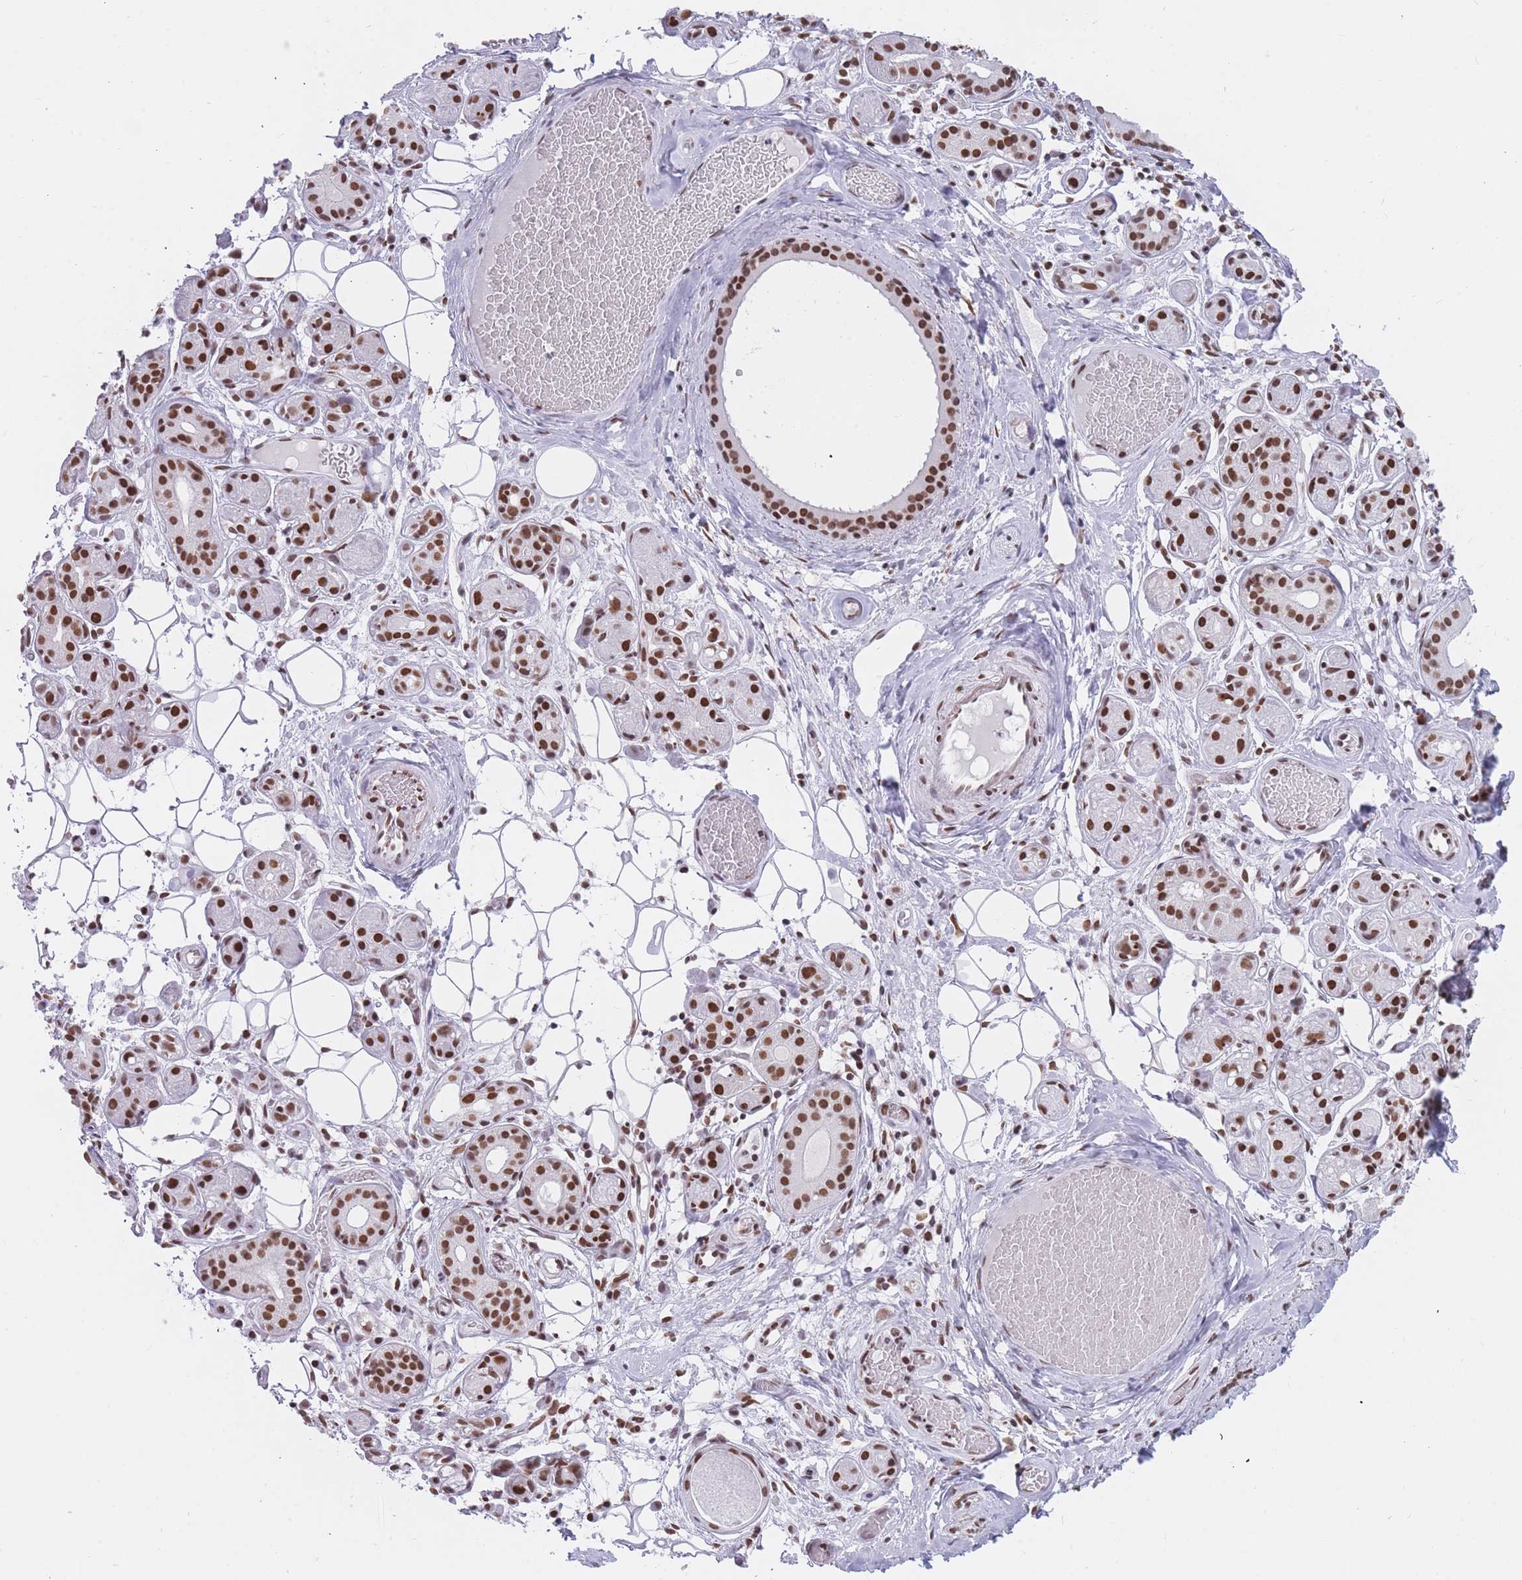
{"staining": {"intensity": "strong", "quantity": ">75%", "location": "nuclear"}, "tissue": "salivary gland", "cell_type": "Glandular cells", "image_type": "normal", "snomed": [{"axis": "morphology", "description": "Normal tissue, NOS"}, {"axis": "topography", "description": "Salivary gland"}], "caption": "Immunohistochemical staining of normal salivary gland demonstrates strong nuclear protein positivity in about >75% of glandular cells. (DAB (3,3'-diaminobenzidine) = brown stain, brightfield microscopy at high magnification).", "gene": "HNRNPUL1", "patient": {"sex": "male", "age": 82}}